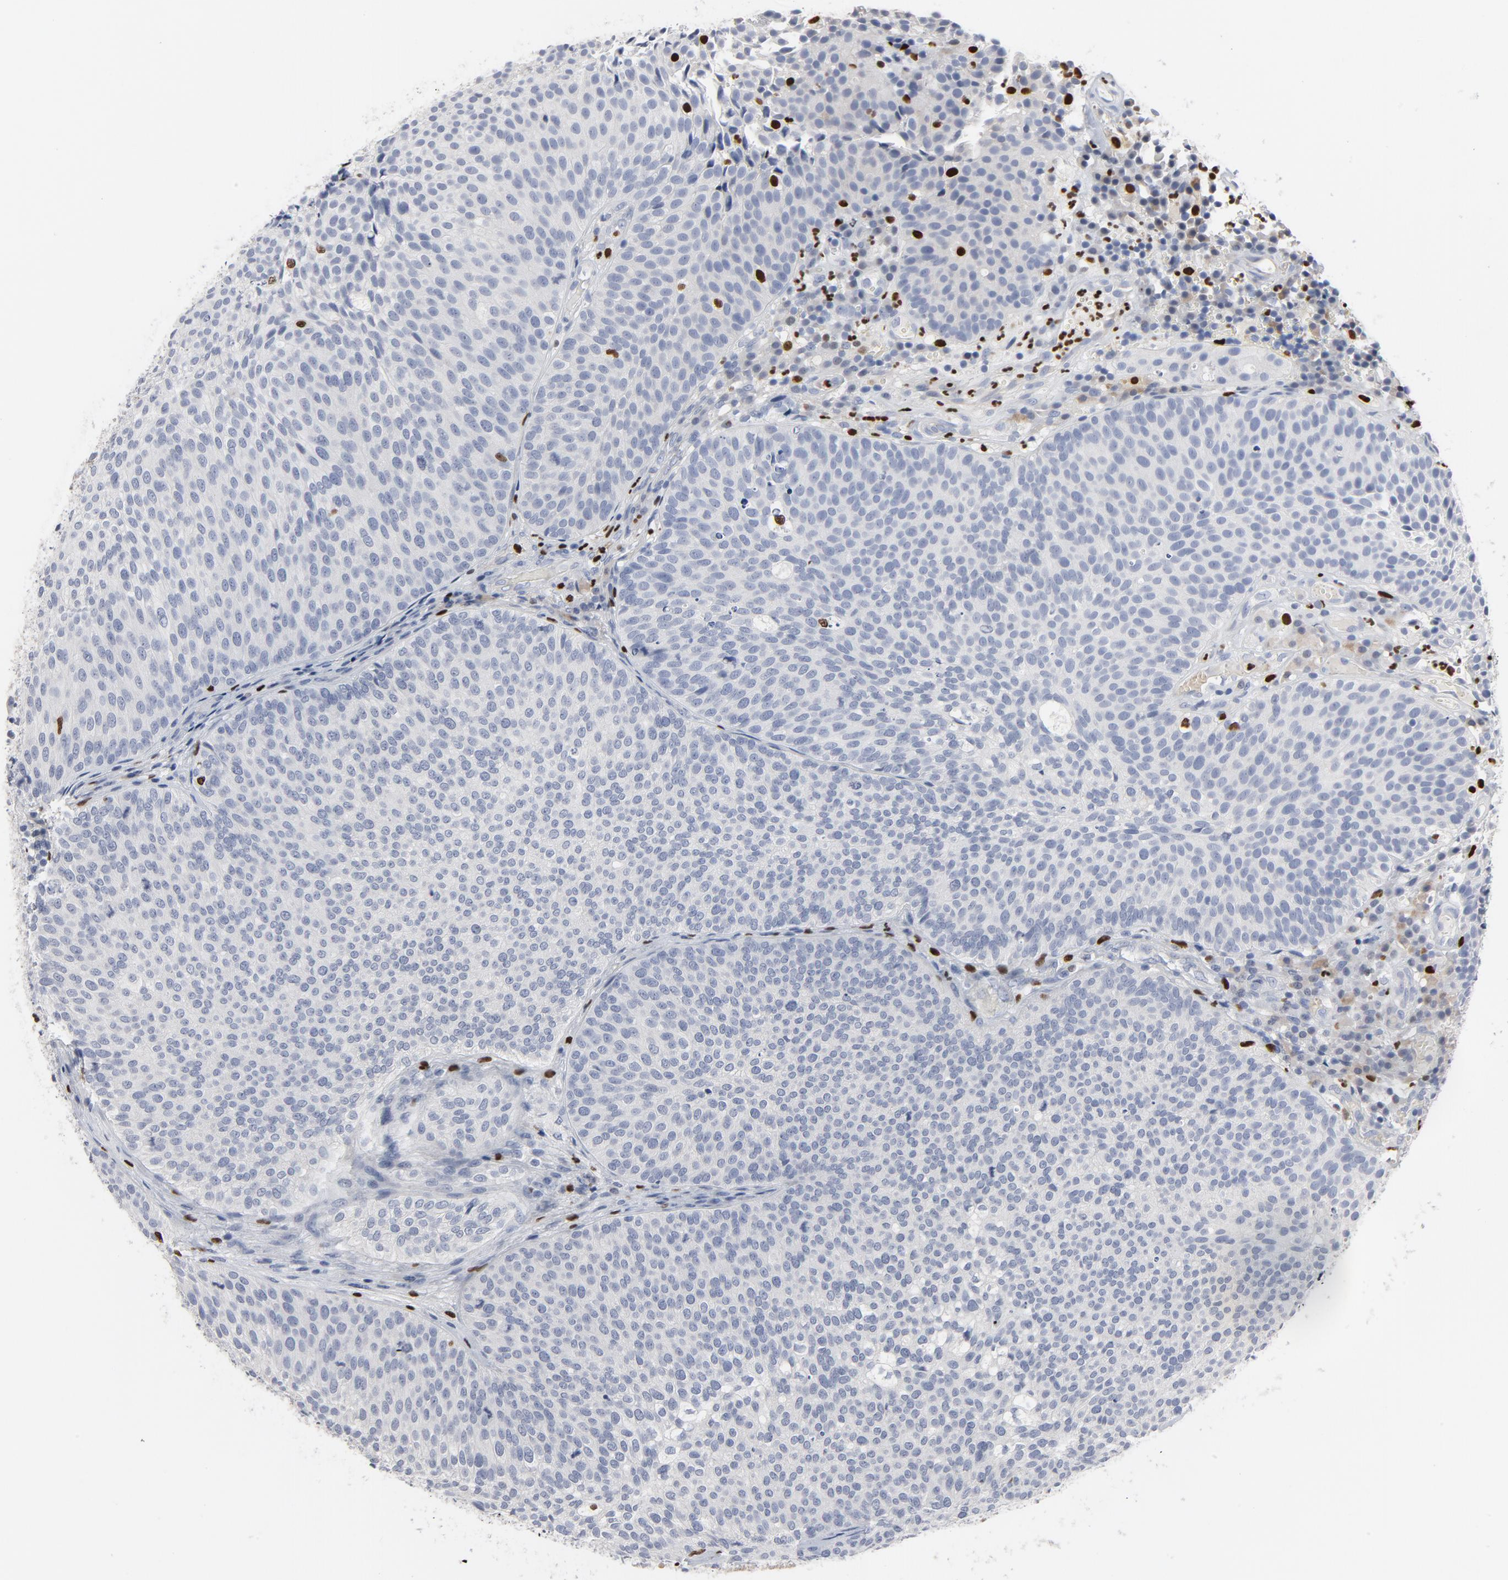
{"staining": {"intensity": "negative", "quantity": "none", "location": "none"}, "tissue": "urothelial cancer", "cell_type": "Tumor cells", "image_type": "cancer", "snomed": [{"axis": "morphology", "description": "Urothelial carcinoma, Low grade"}, {"axis": "topography", "description": "Urinary bladder"}], "caption": "Immunohistochemical staining of urothelial cancer reveals no significant expression in tumor cells. The staining is performed using DAB brown chromogen with nuclei counter-stained in using hematoxylin.", "gene": "SPI1", "patient": {"sex": "male", "age": 85}}